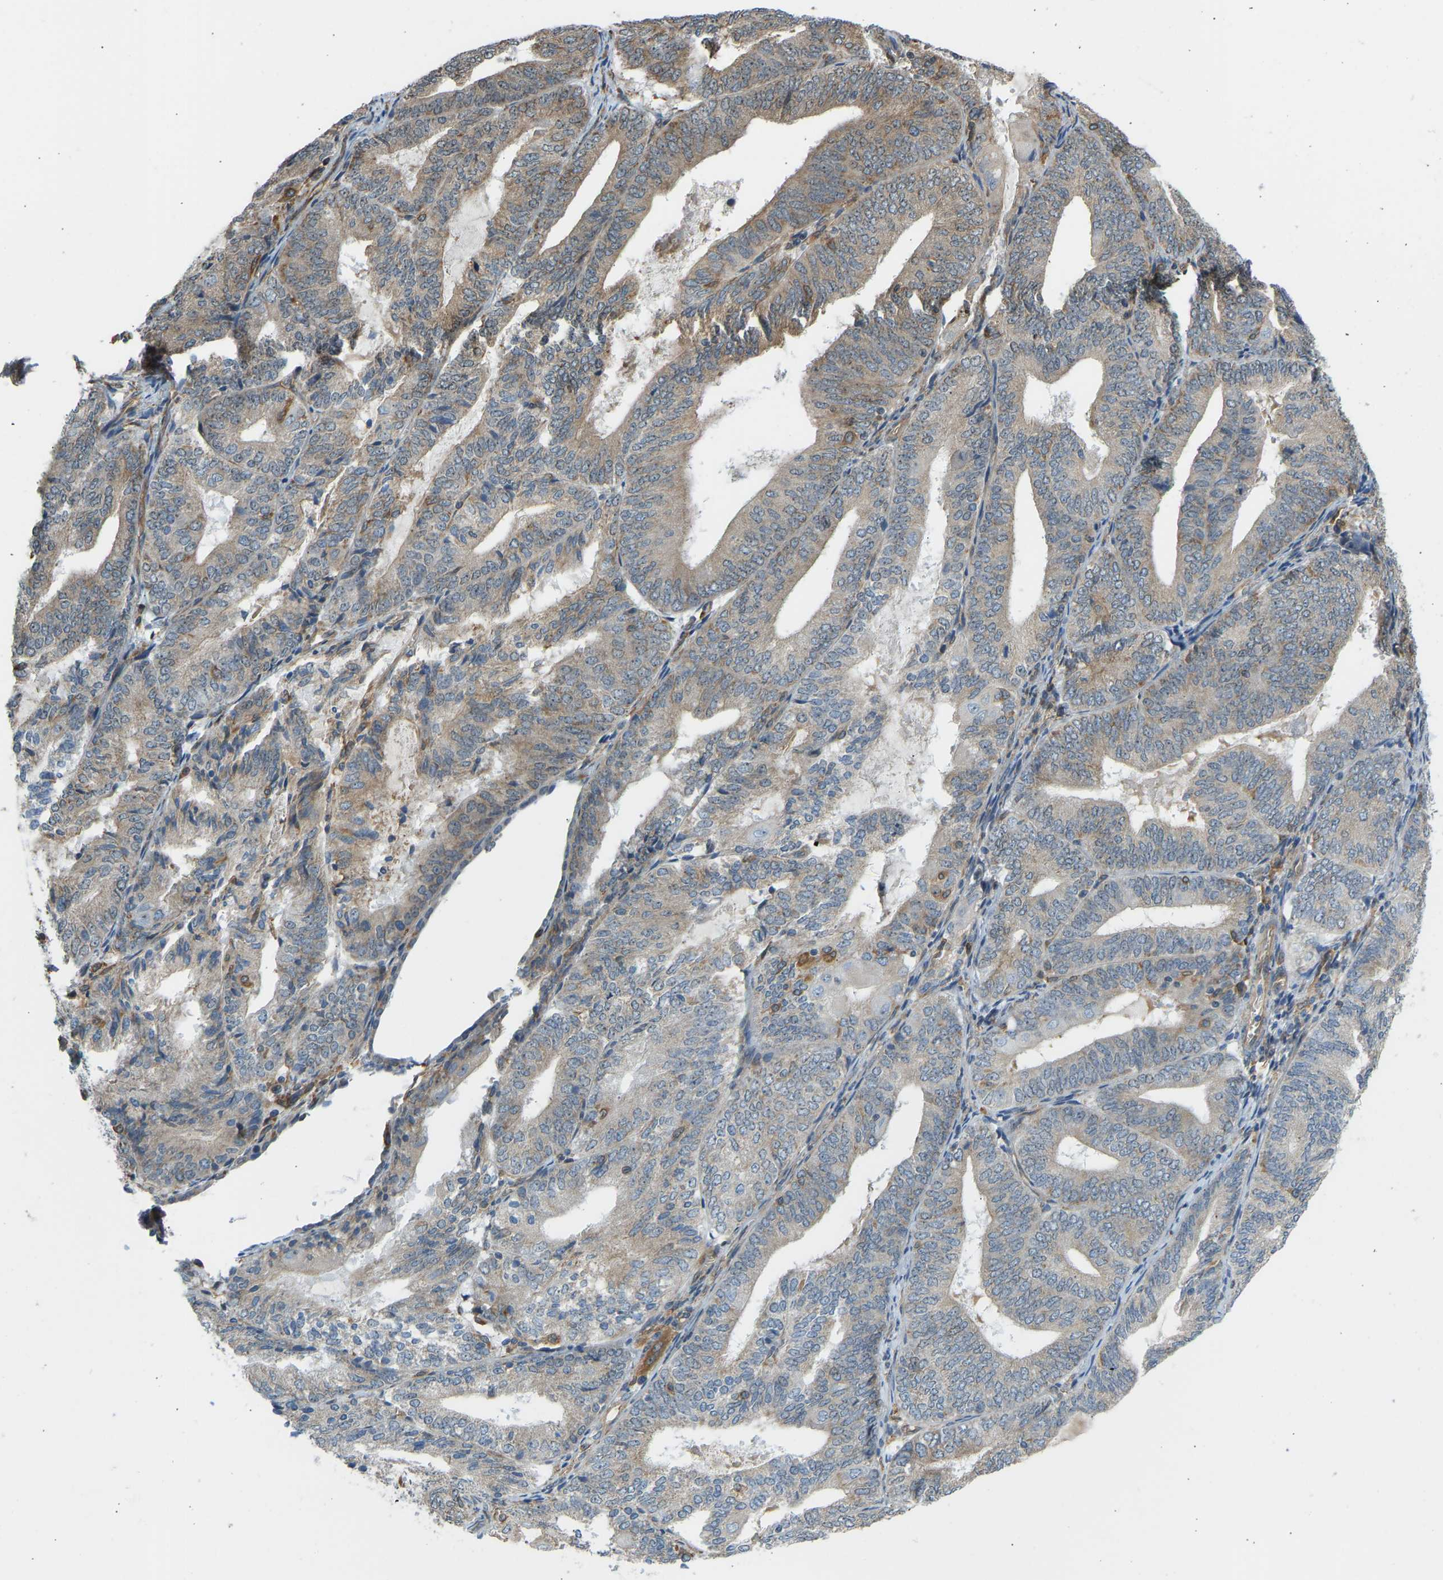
{"staining": {"intensity": "moderate", "quantity": "25%-75%", "location": "cytoplasmic/membranous"}, "tissue": "endometrial cancer", "cell_type": "Tumor cells", "image_type": "cancer", "snomed": [{"axis": "morphology", "description": "Adenocarcinoma, NOS"}, {"axis": "topography", "description": "Endometrium"}], "caption": "Human adenocarcinoma (endometrial) stained with a protein marker displays moderate staining in tumor cells.", "gene": "OS9", "patient": {"sex": "female", "age": 81}}